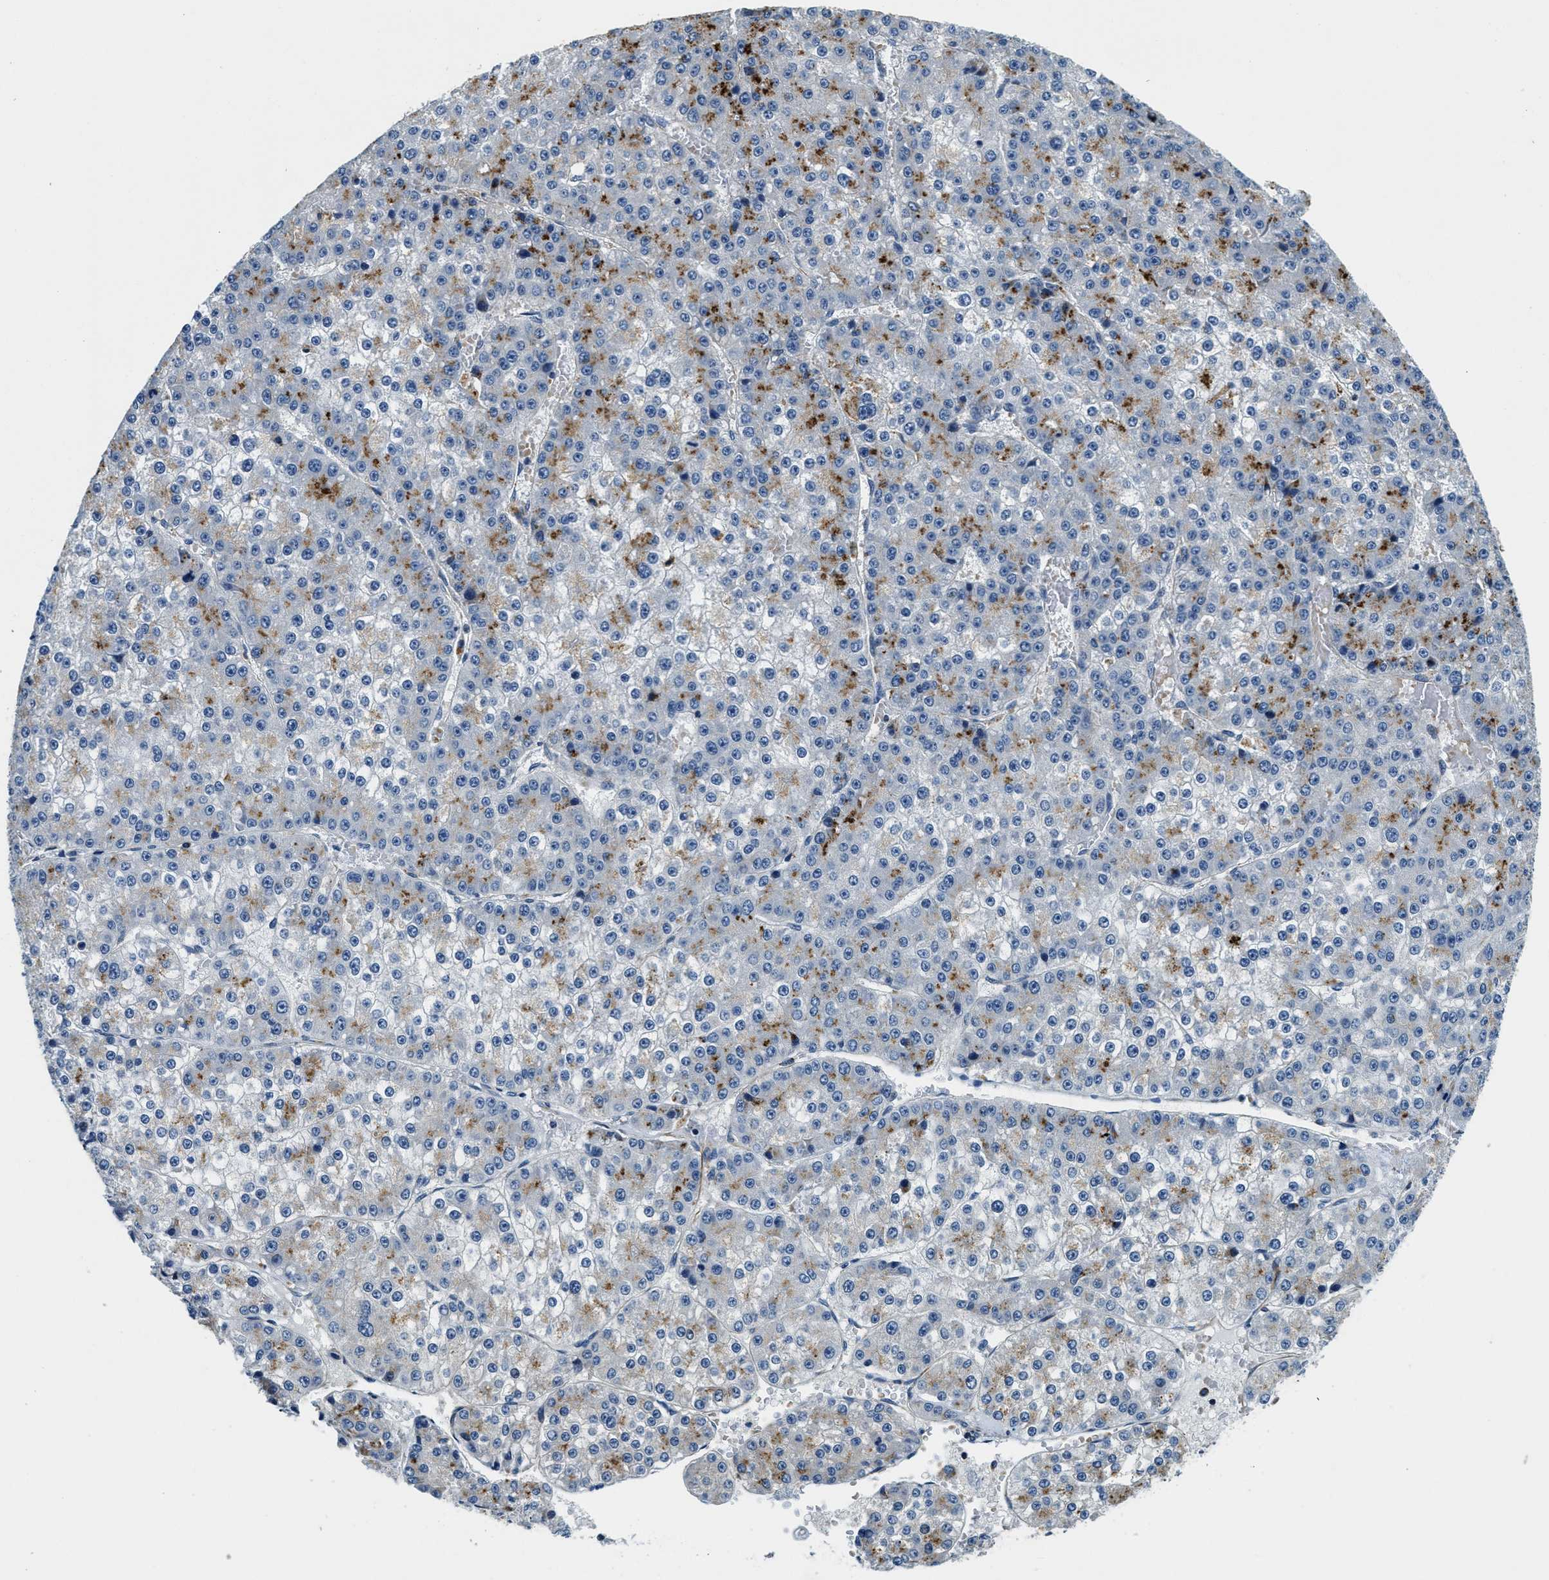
{"staining": {"intensity": "moderate", "quantity": "25%-75%", "location": "cytoplasmic/membranous"}, "tissue": "liver cancer", "cell_type": "Tumor cells", "image_type": "cancer", "snomed": [{"axis": "morphology", "description": "Carcinoma, Hepatocellular, NOS"}, {"axis": "topography", "description": "Liver"}], "caption": "Protein expression analysis of human liver cancer reveals moderate cytoplasmic/membranous positivity in about 25%-75% of tumor cells.", "gene": "GNS", "patient": {"sex": "female", "age": 73}}